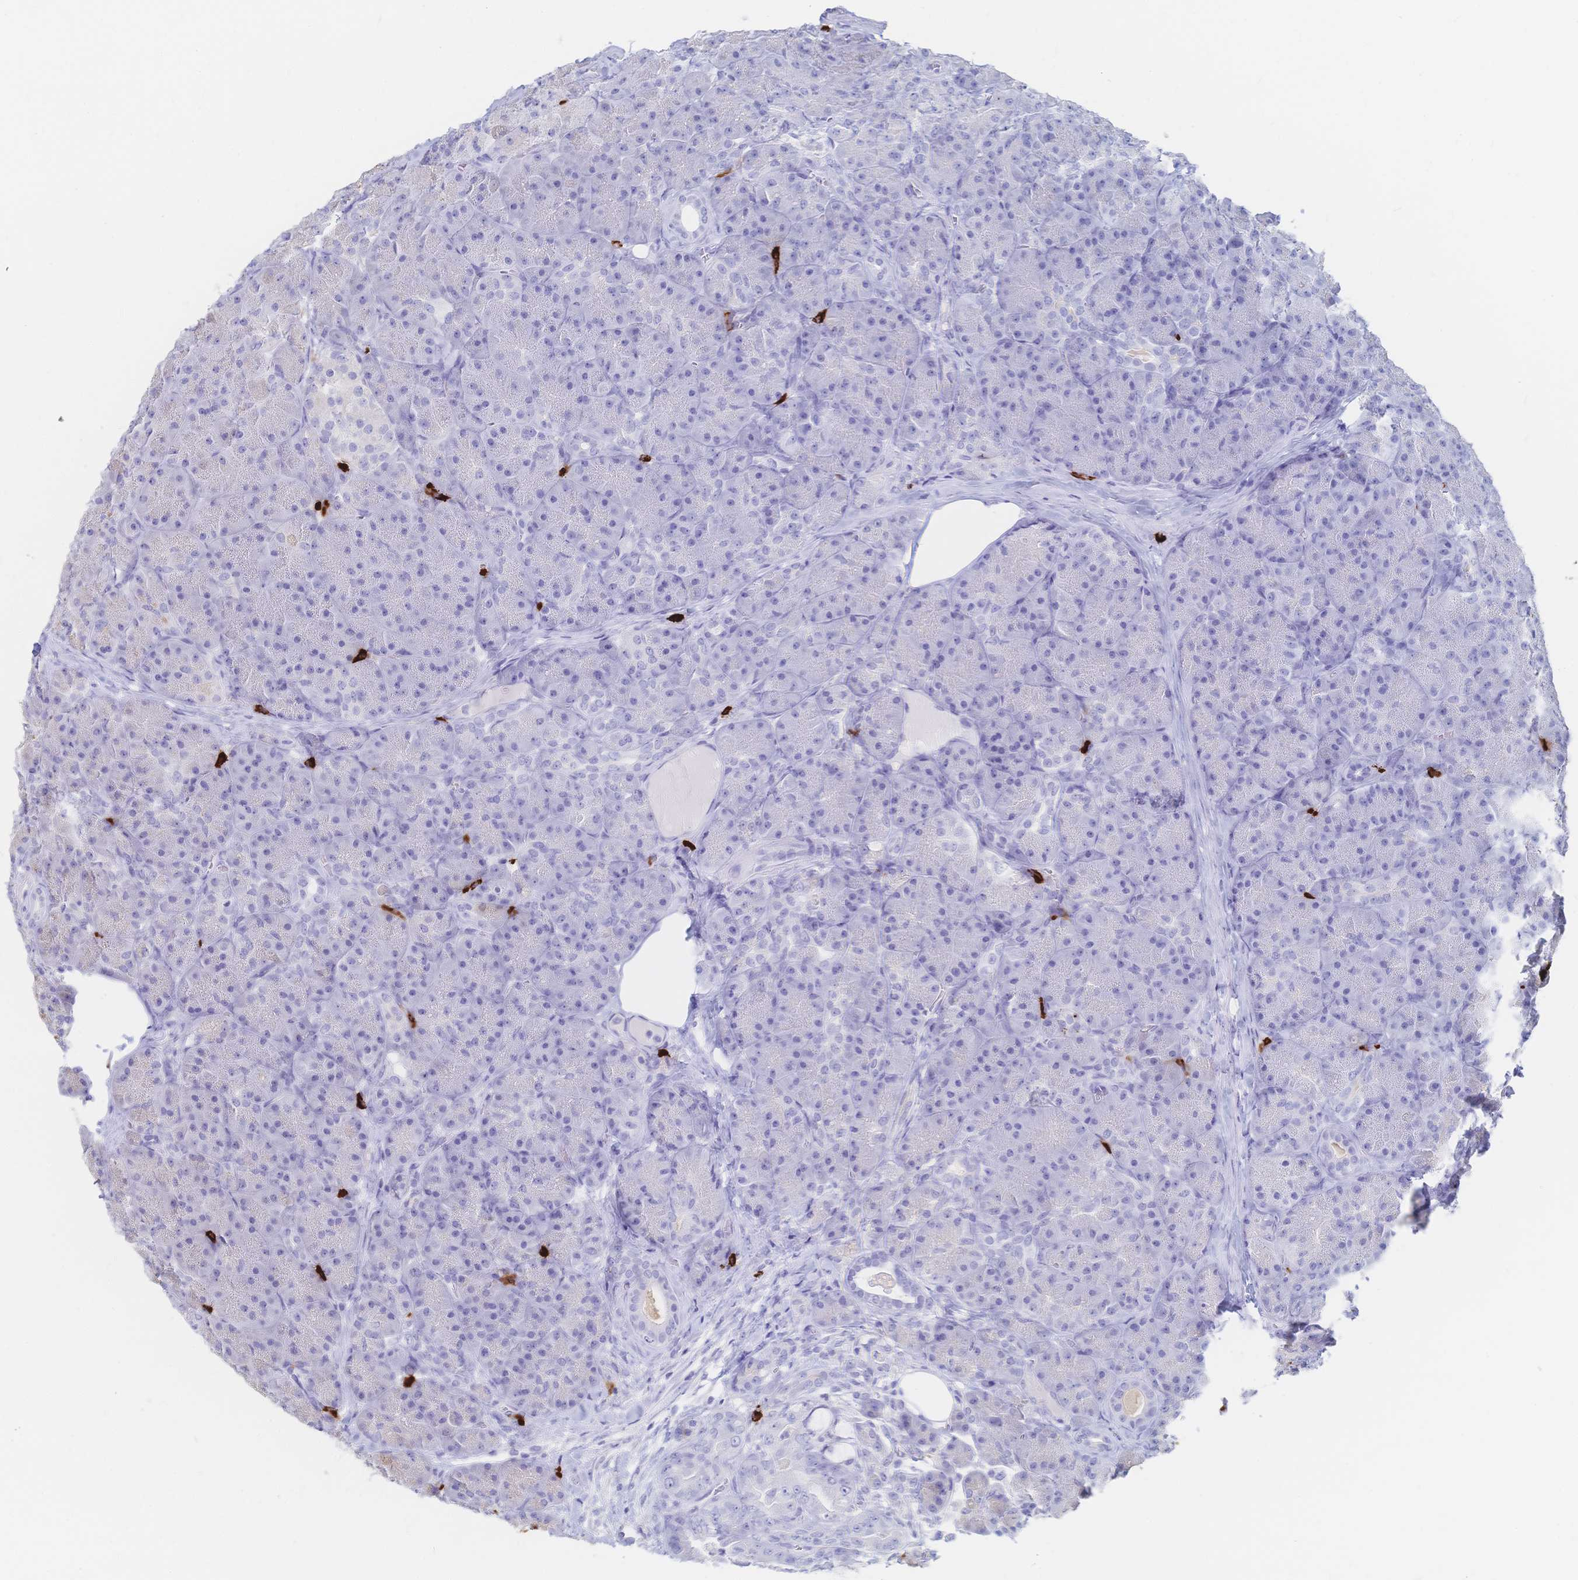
{"staining": {"intensity": "negative", "quantity": "none", "location": "none"}, "tissue": "pancreas", "cell_type": "Exocrine glandular cells", "image_type": "normal", "snomed": [{"axis": "morphology", "description": "Normal tissue, NOS"}, {"axis": "topography", "description": "Pancreas"}], "caption": "DAB immunohistochemical staining of normal pancreas displays no significant staining in exocrine glandular cells. (DAB immunohistochemistry (IHC) with hematoxylin counter stain).", "gene": "IL2RB", "patient": {"sex": "male", "age": 57}}